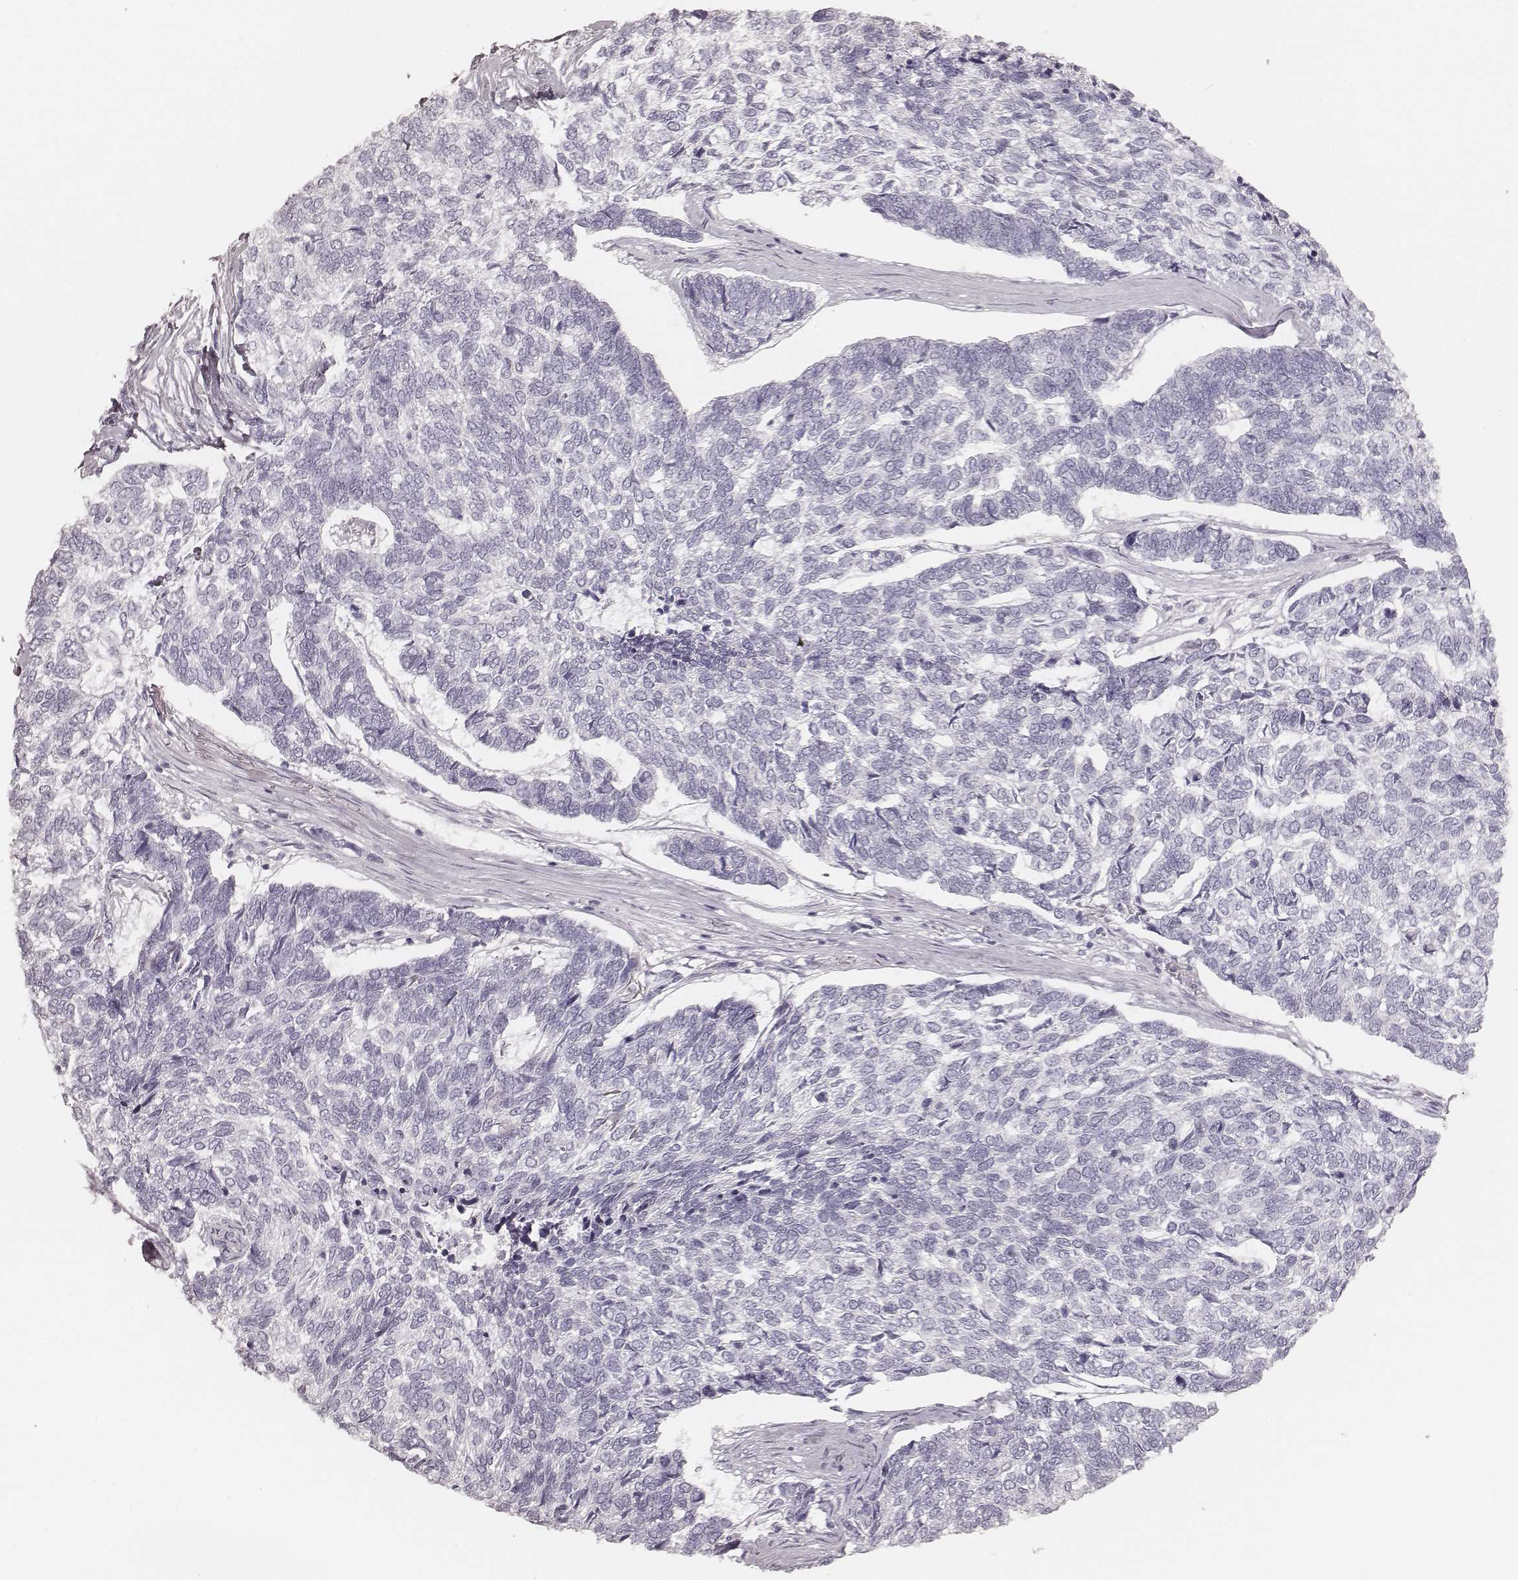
{"staining": {"intensity": "negative", "quantity": "none", "location": "none"}, "tissue": "skin cancer", "cell_type": "Tumor cells", "image_type": "cancer", "snomed": [{"axis": "morphology", "description": "Basal cell carcinoma"}, {"axis": "topography", "description": "Skin"}], "caption": "IHC of human skin cancer reveals no positivity in tumor cells.", "gene": "KRT34", "patient": {"sex": "female", "age": 65}}